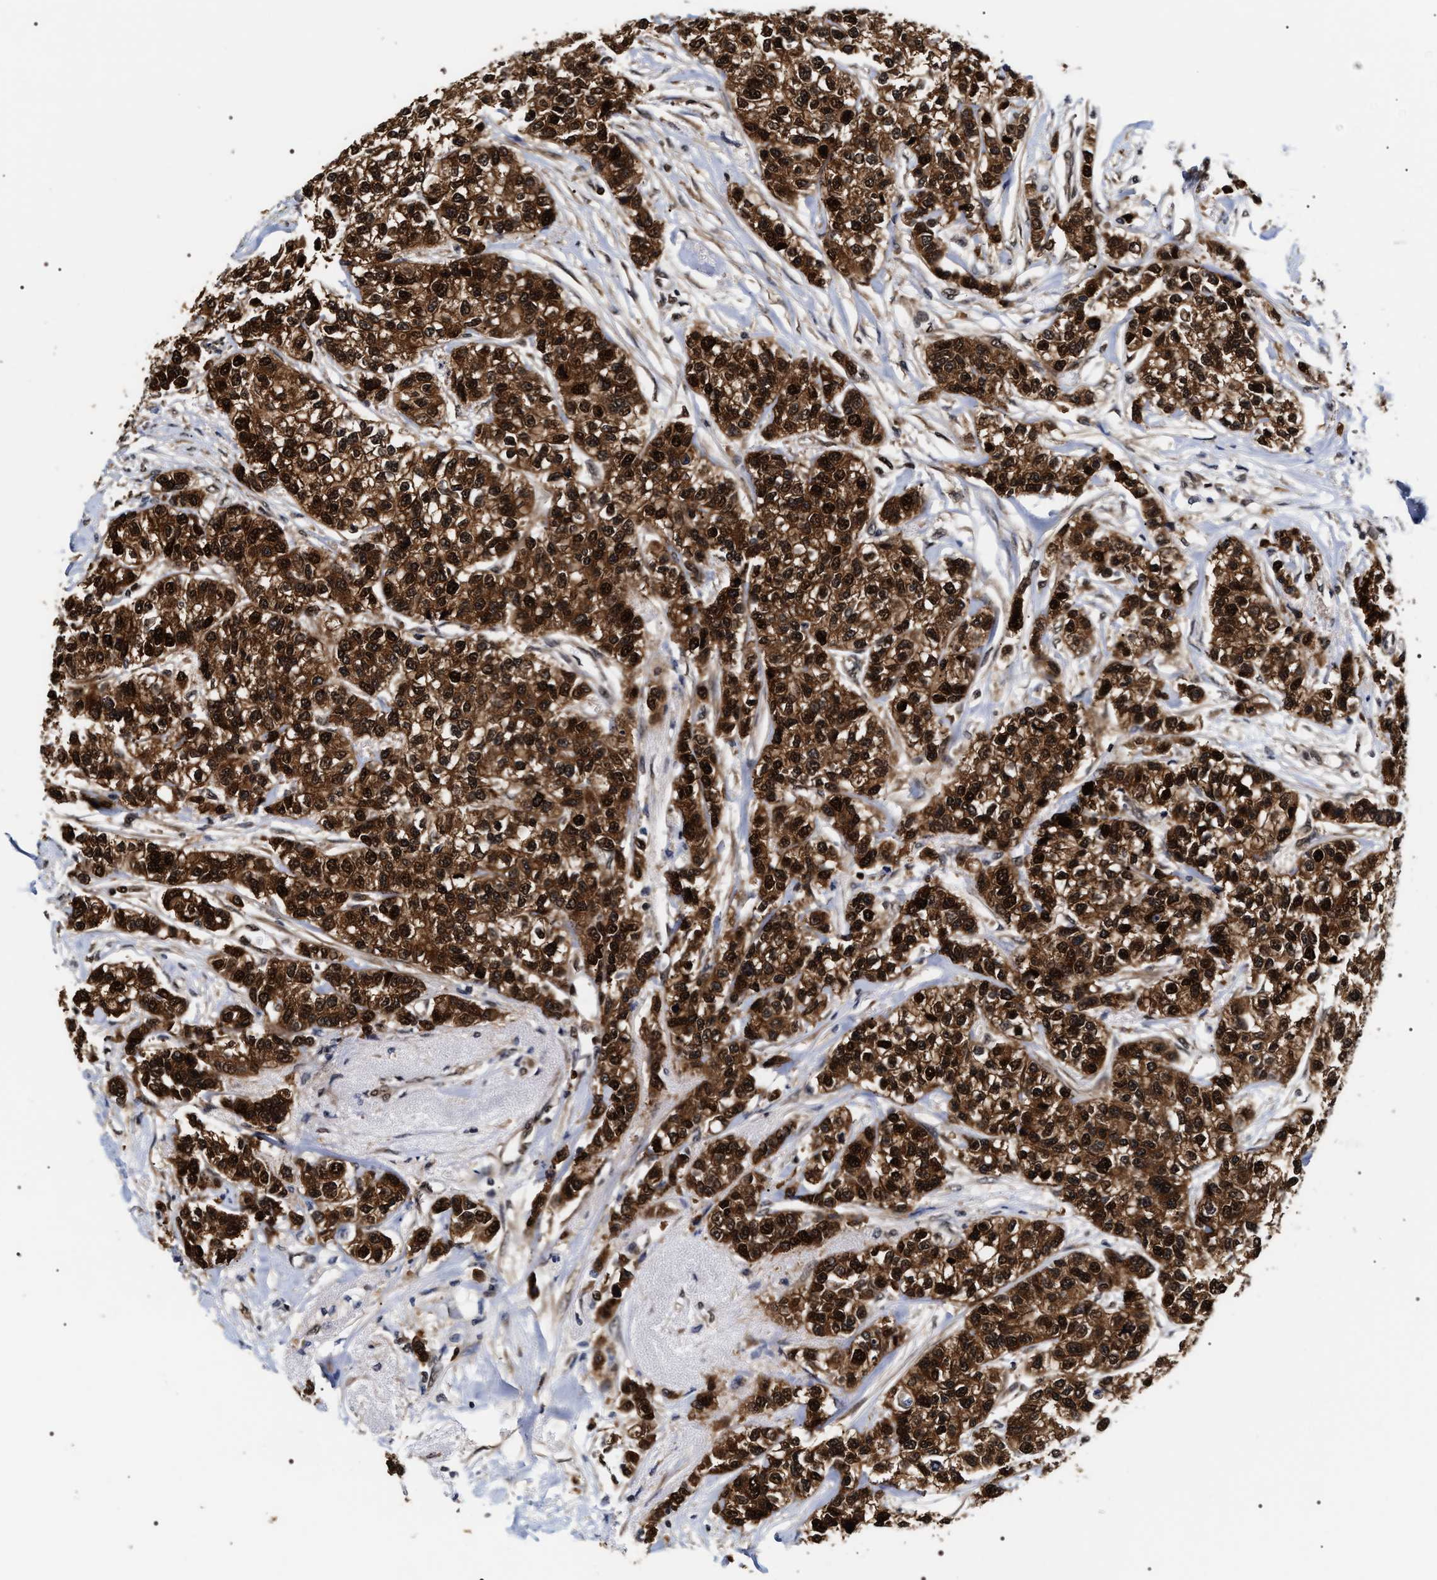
{"staining": {"intensity": "strong", "quantity": ">75%", "location": "cytoplasmic/membranous,nuclear"}, "tissue": "breast cancer", "cell_type": "Tumor cells", "image_type": "cancer", "snomed": [{"axis": "morphology", "description": "Duct carcinoma"}, {"axis": "topography", "description": "Breast"}], "caption": "Protein staining of breast cancer tissue reveals strong cytoplasmic/membranous and nuclear positivity in about >75% of tumor cells. Ihc stains the protein of interest in brown and the nuclei are stained blue.", "gene": "BAG6", "patient": {"sex": "female", "age": 51}}